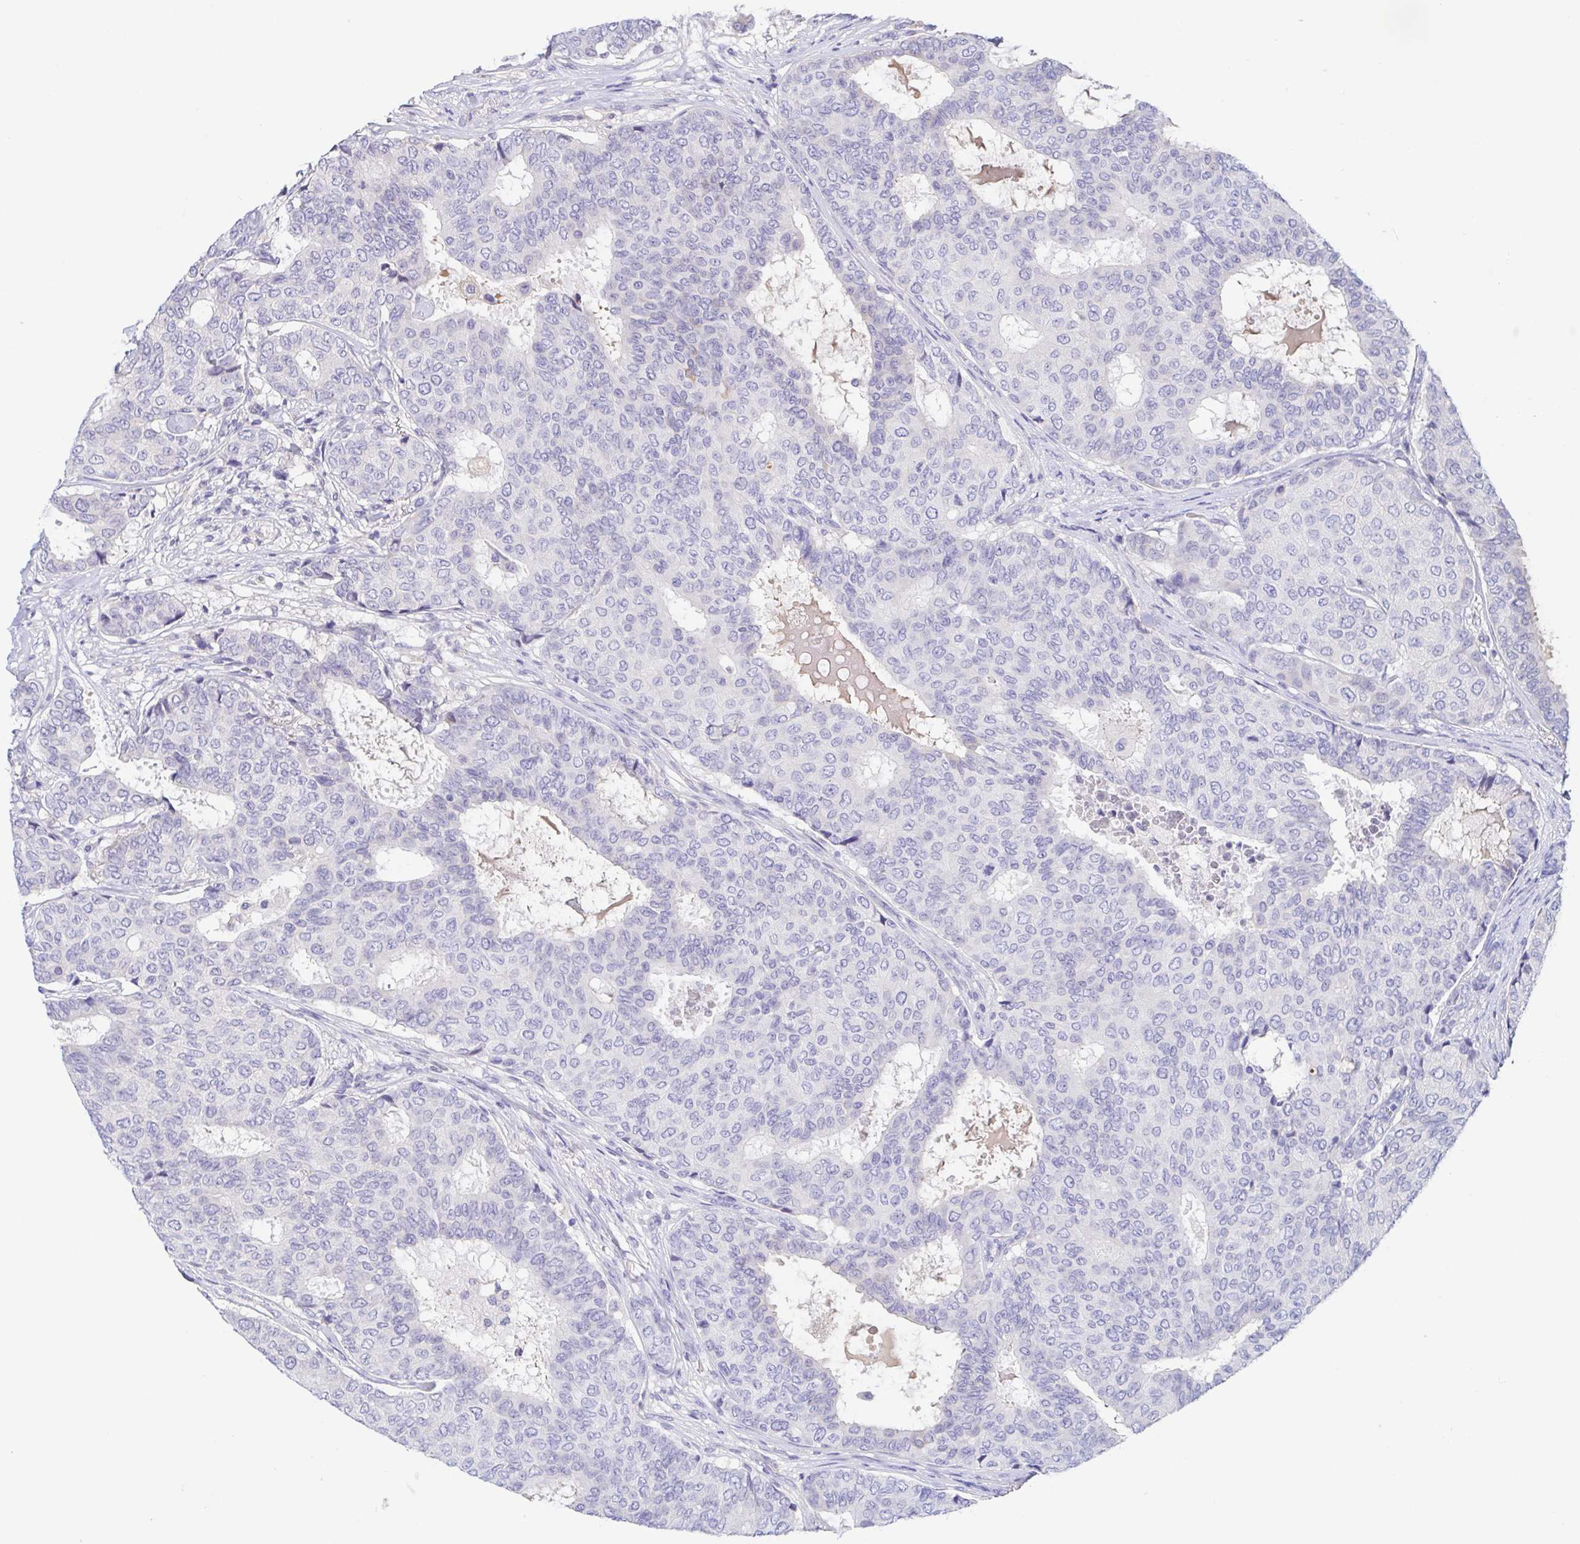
{"staining": {"intensity": "negative", "quantity": "none", "location": "none"}, "tissue": "breast cancer", "cell_type": "Tumor cells", "image_type": "cancer", "snomed": [{"axis": "morphology", "description": "Duct carcinoma"}, {"axis": "topography", "description": "Breast"}], "caption": "High power microscopy micrograph of an immunohistochemistry (IHC) image of intraductal carcinoma (breast), revealing no significant expression in tumor cells. (DAB IHC visualized using brightfield microscopy, high magnification).", "gene": "TREH", "patient": {"sex": "female", "age": 75}}